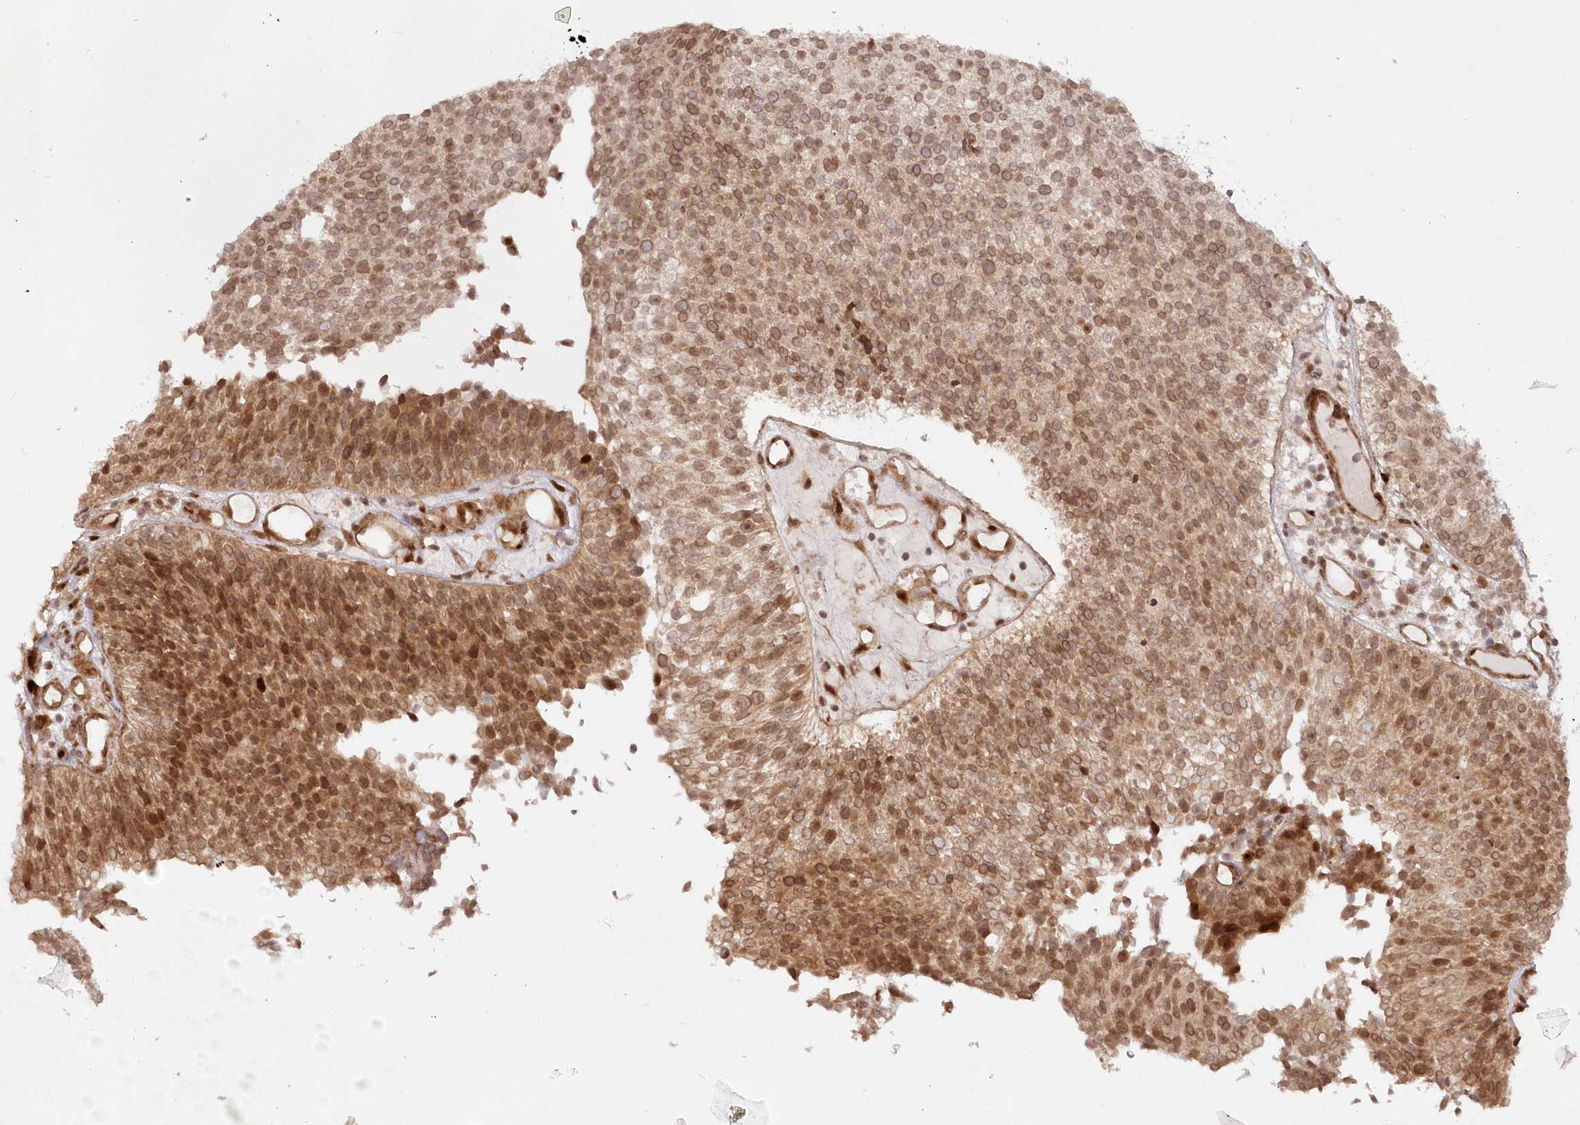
{"staining": {"intensity": "moderate", "quantity": ">75%", "location": "cytoplasmic/membranous,nuclear"}, "tissue": "urothelial cancer", "cell_type": "Tumor cells", "image_type": "cancer", "snomed": [{"axis": "morphology", "description": "Urothelial carcinoma, Low grade"}, {"axis": "topography", "description": "Urinary bladder"}], "caption": "Immunohistochemistry (IHC) histopathology image of neoplastic tissue: human low-grade urothelial carcinoma stained using IHC reveals medium levels of moderate protein expression localized specifically in the cytoplasmic/membranous and nuclear of tumor cells, appearing as a cytoplasmic/membranous and nuclear brown color.", "gene": "TOGARAM2", "patient": {"sex": "male", "age": 86}}